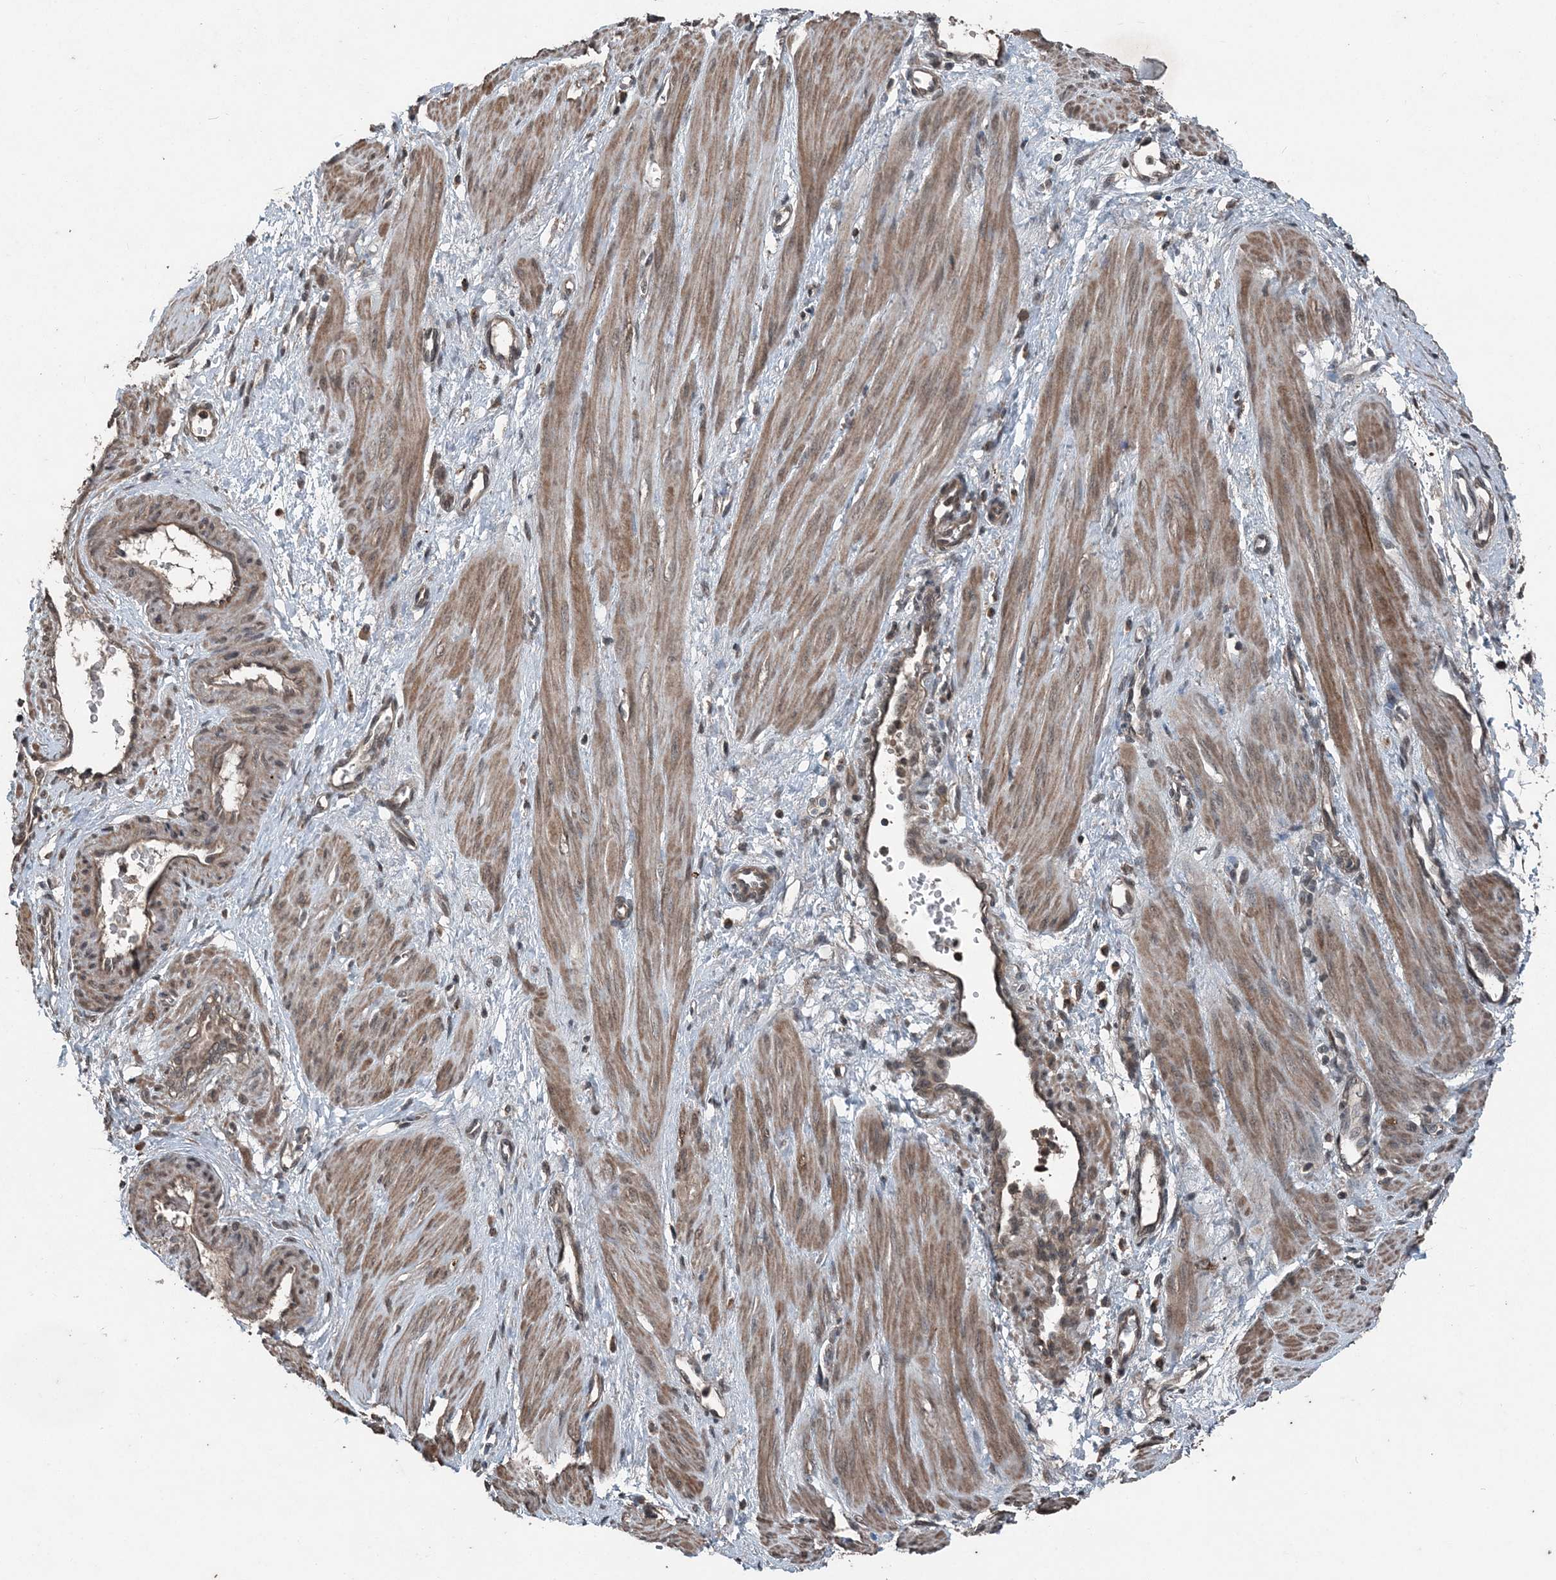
{"staining": {"intensity": "moderate", "quantity": ">75%", "location": "cytoplasmic/membranous"}, "tissue": "smooth muscle", "cell_type": "Smooth muscle cells", "image_type": "normal", "snomed": [{"axis": "morphology", "description": "Normal tissue, NOS"}, {"axis": "topography", "description": "Endometrium"}], "caption": "A medium amount of moderate cytoplasmic/membranous positivity is present in about >75% of smooth muscle cells in benign smooth muscle. The staining was performed using DAB (3,3'-diaminobenzidine), with brown indicating positive protein expression. Nuclei are stained blue with hematoxylin.", "gene": "CFL1", "patient": {"sex": "female", "age": 33}}